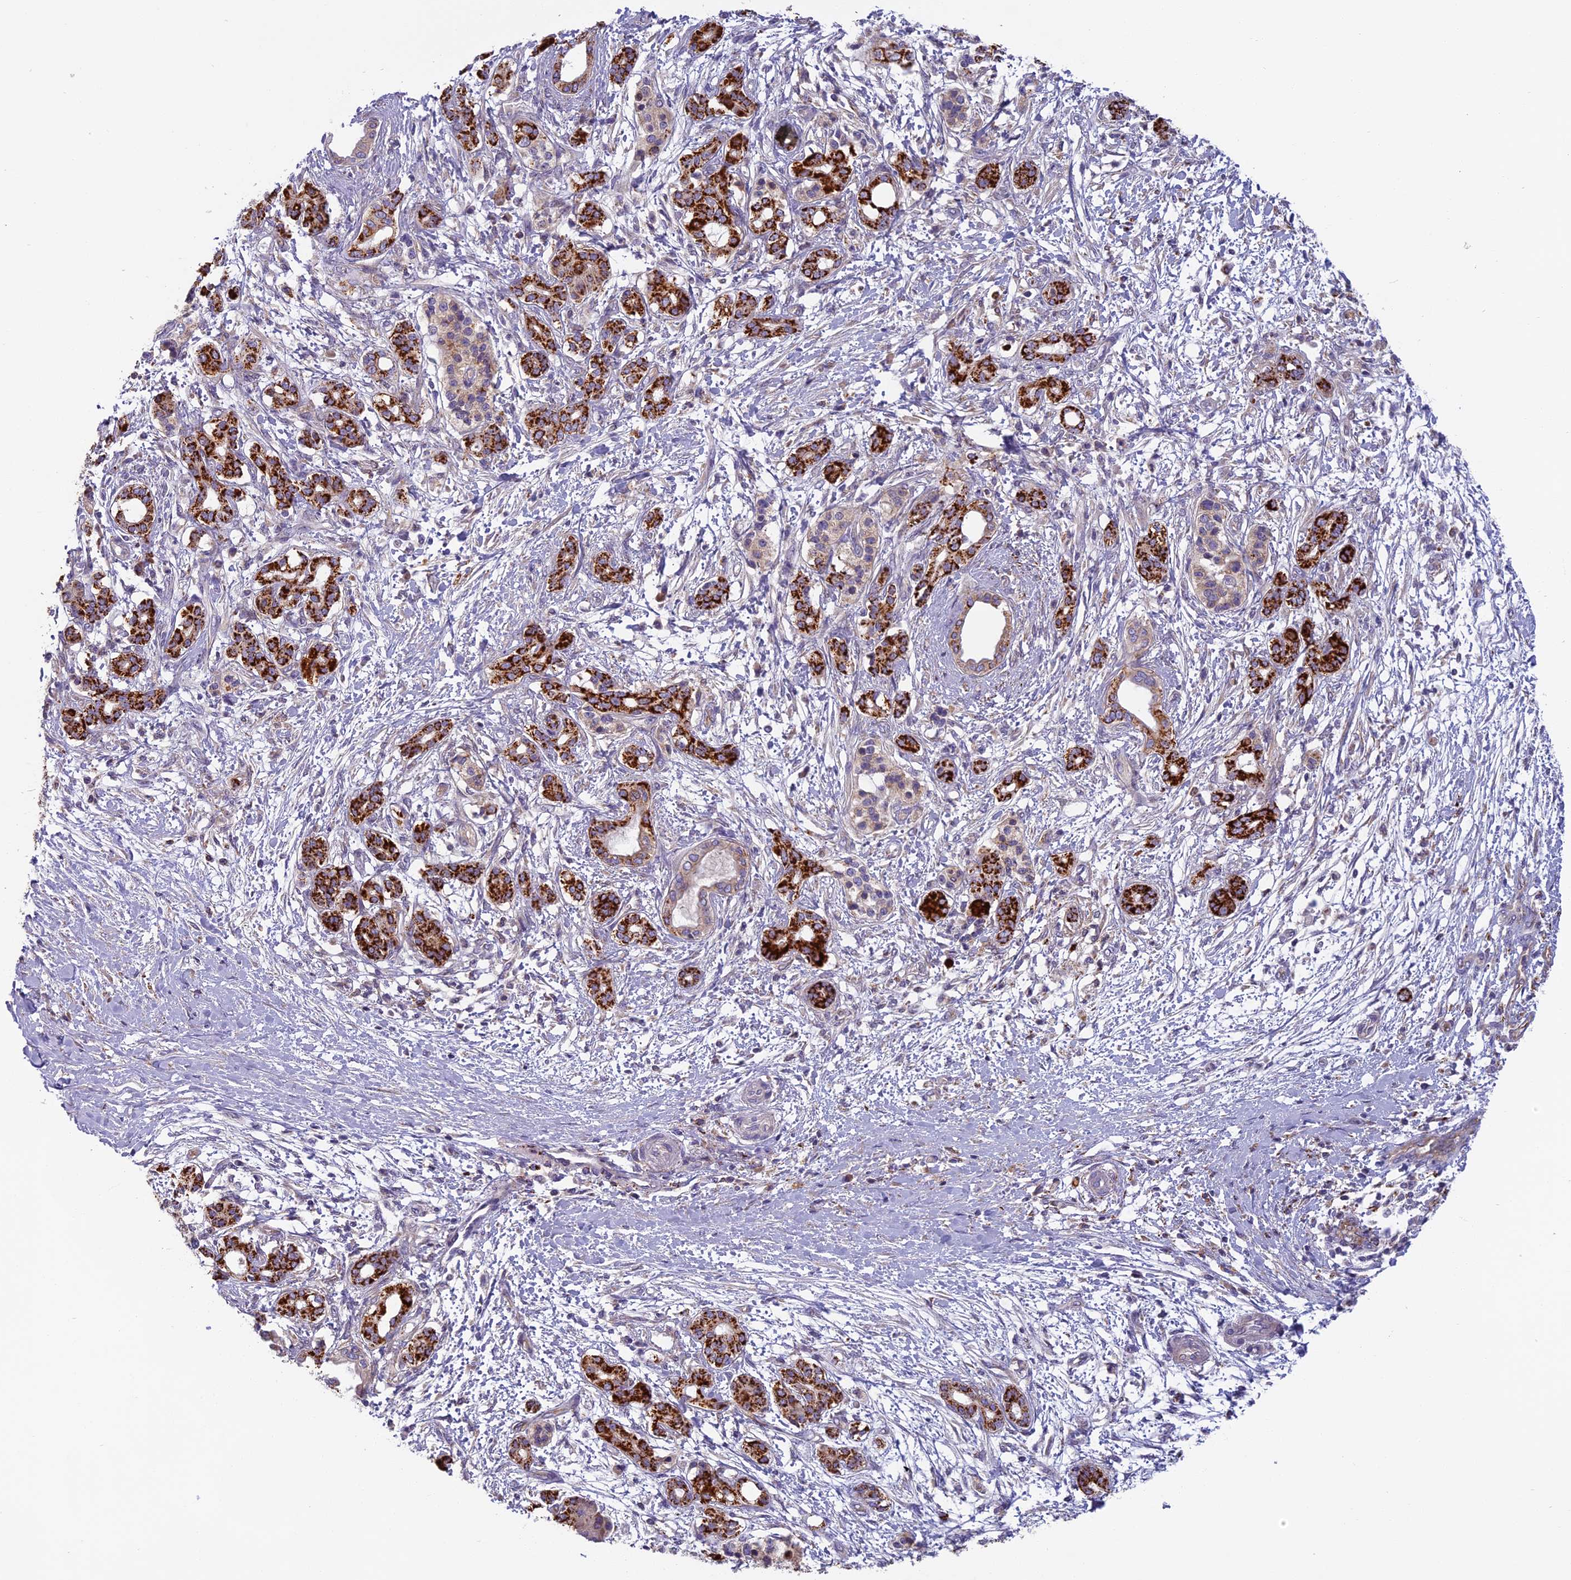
{"staining": {"intensity": "strong", "quantity": ">75%", "location": "cytoplasmic/membranous"}, "tissue": "pancreatic cancer", "cell_type": "Tumor cells", "image_type": "cancer", "snomed": [{"axis": "morphology", "description": "Adenocarcinoma, NOS"}, {"axis": "topography", "description": "Pancreas"}], "caption": "Pancreatic cancer tissue shows strong cytoplasmic/membranous staining in approximately >75% of tumor cells", "gene": "SEMA7A", "patient": {"sex": "female", "age": 55}}